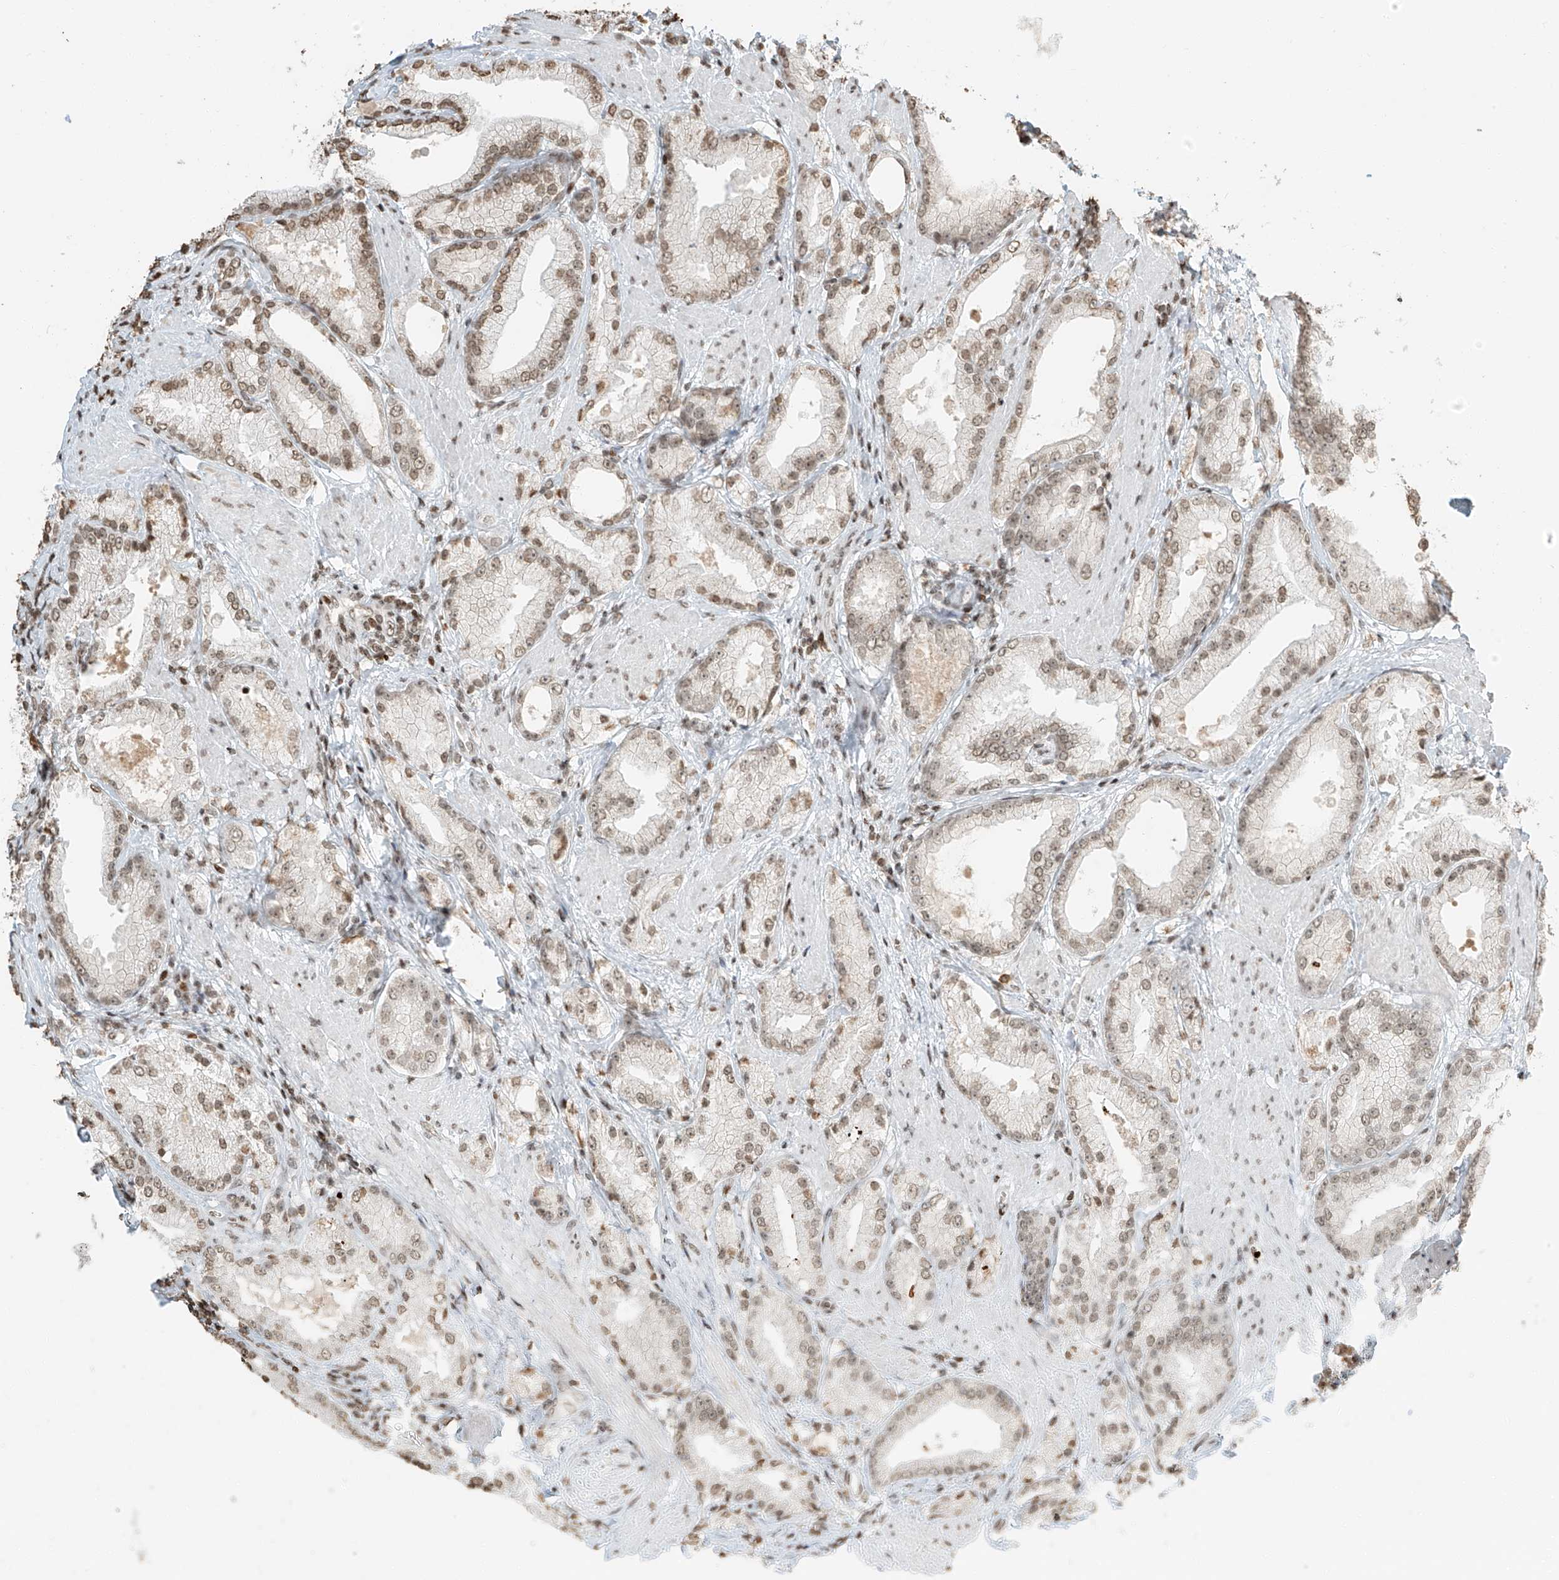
{"staining": {"intensity": "moderate", "quantity": ">75%", "location": "nuclear"}, "tissue": "prostate cancer", "cell_type": "Tumor cells", "image_type": "cancer", "snomed": [{"axis": "morphology", "description": "Adenocarcinoma, Low grade"}, {"axis": "topography", "description": "Prostate"}], "caption": "Low-grade adenocarcinoma (prostate) stained with a protein marker reveals moderate staining in tumor cells.", "gene": "C17orf58", "patient": {"sex": "male", "age": 67}}